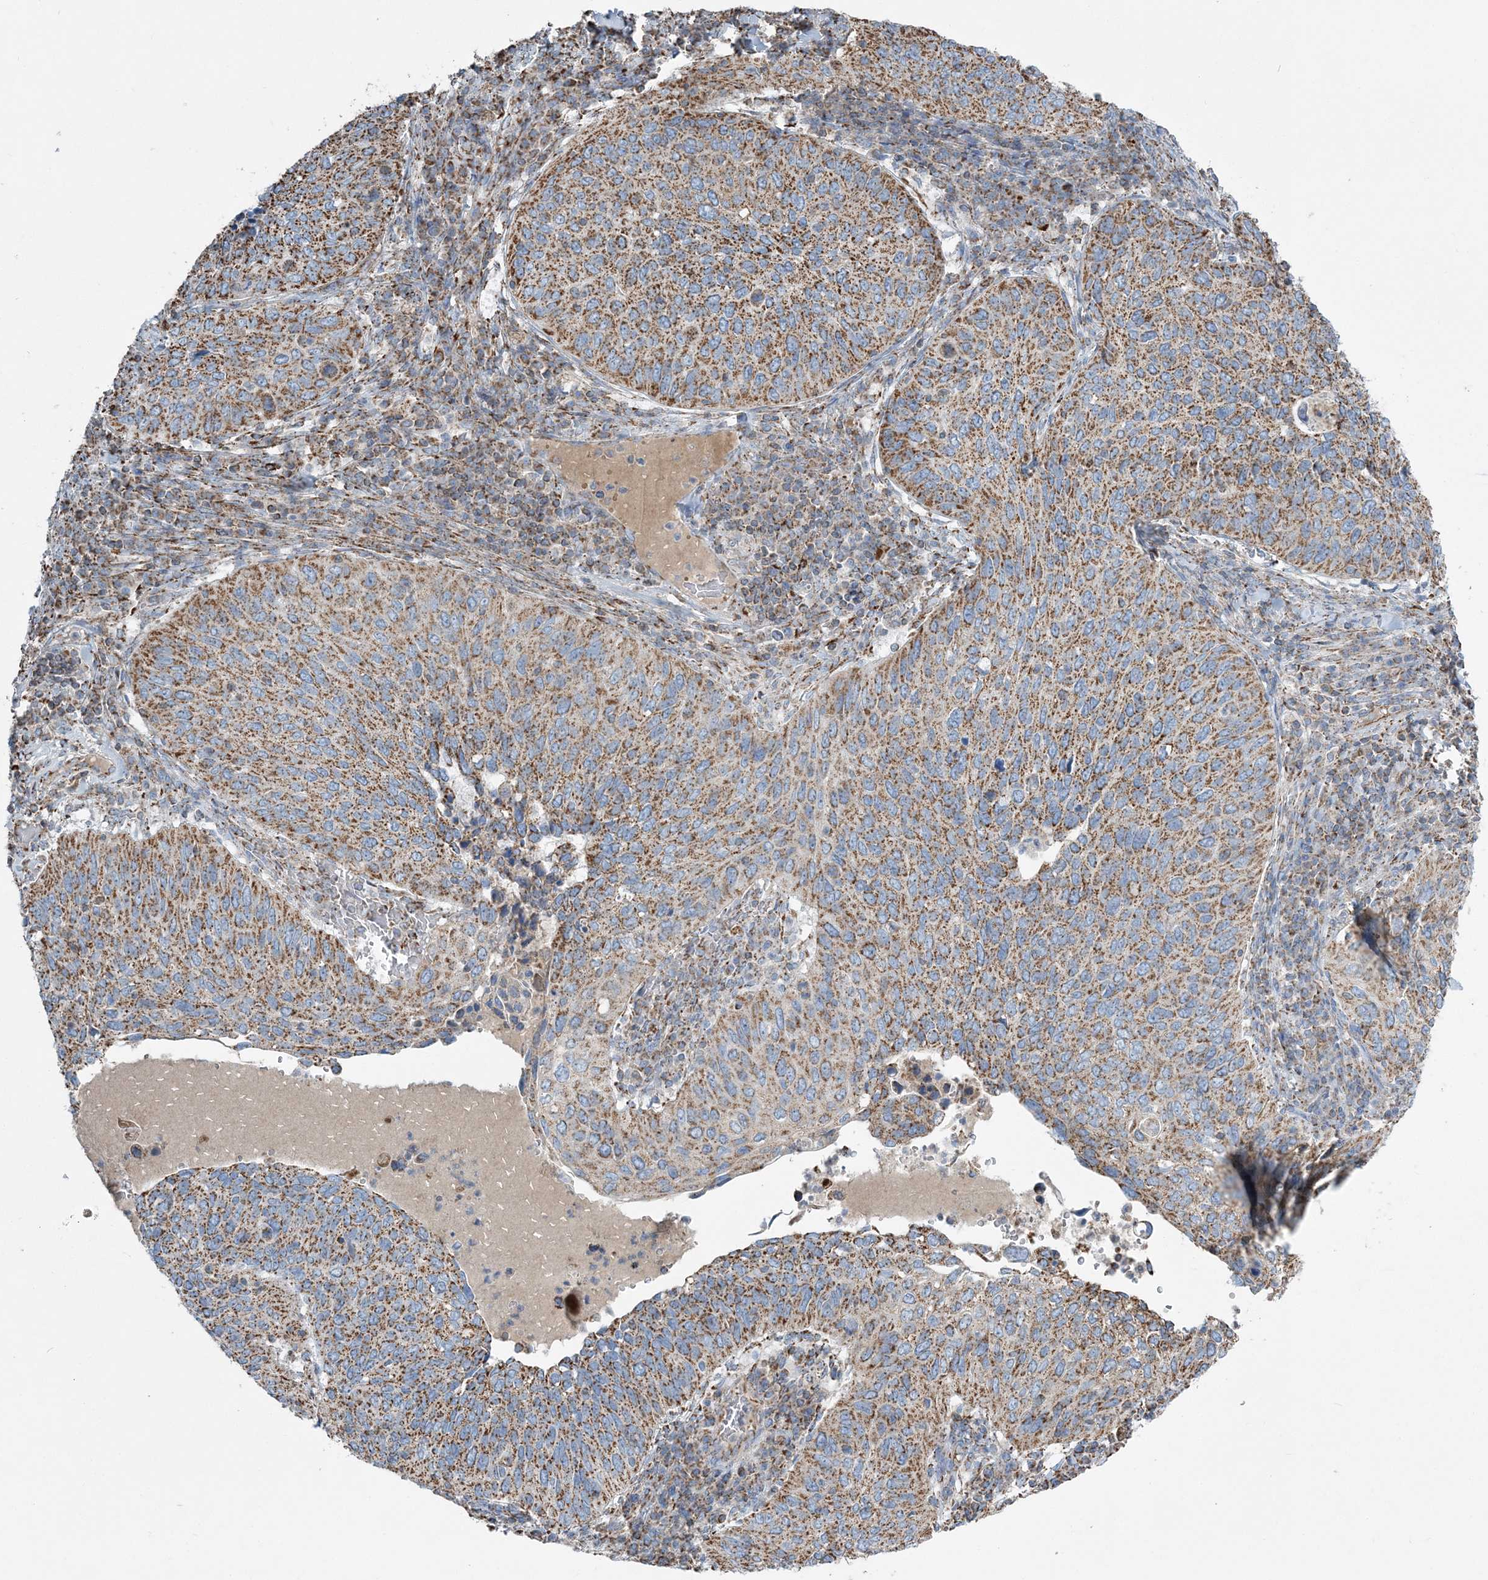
{"staining": {"intensity": "strong", "quantity": ">75%", "location": "cytoplasmic/membranous"}, "tissue": "cervical cancer", "cell_type": "Tumor cells", "image_type": "cancer", "snomed": [{"axis": "morphology", "description": "Squamous cell carcinoma, NOS"}, {"axis": "topography", "description": "Cervix"}], "caption": "There is high levels of strong cytoplasmic/membranous expression in tumor cells of cervical squamous cell carcinoma, as demonstrated by immunohistochemical staining (brown color).", "gene": "RAB11FIP3", "patient": {"sex": "female", "age": 38}}